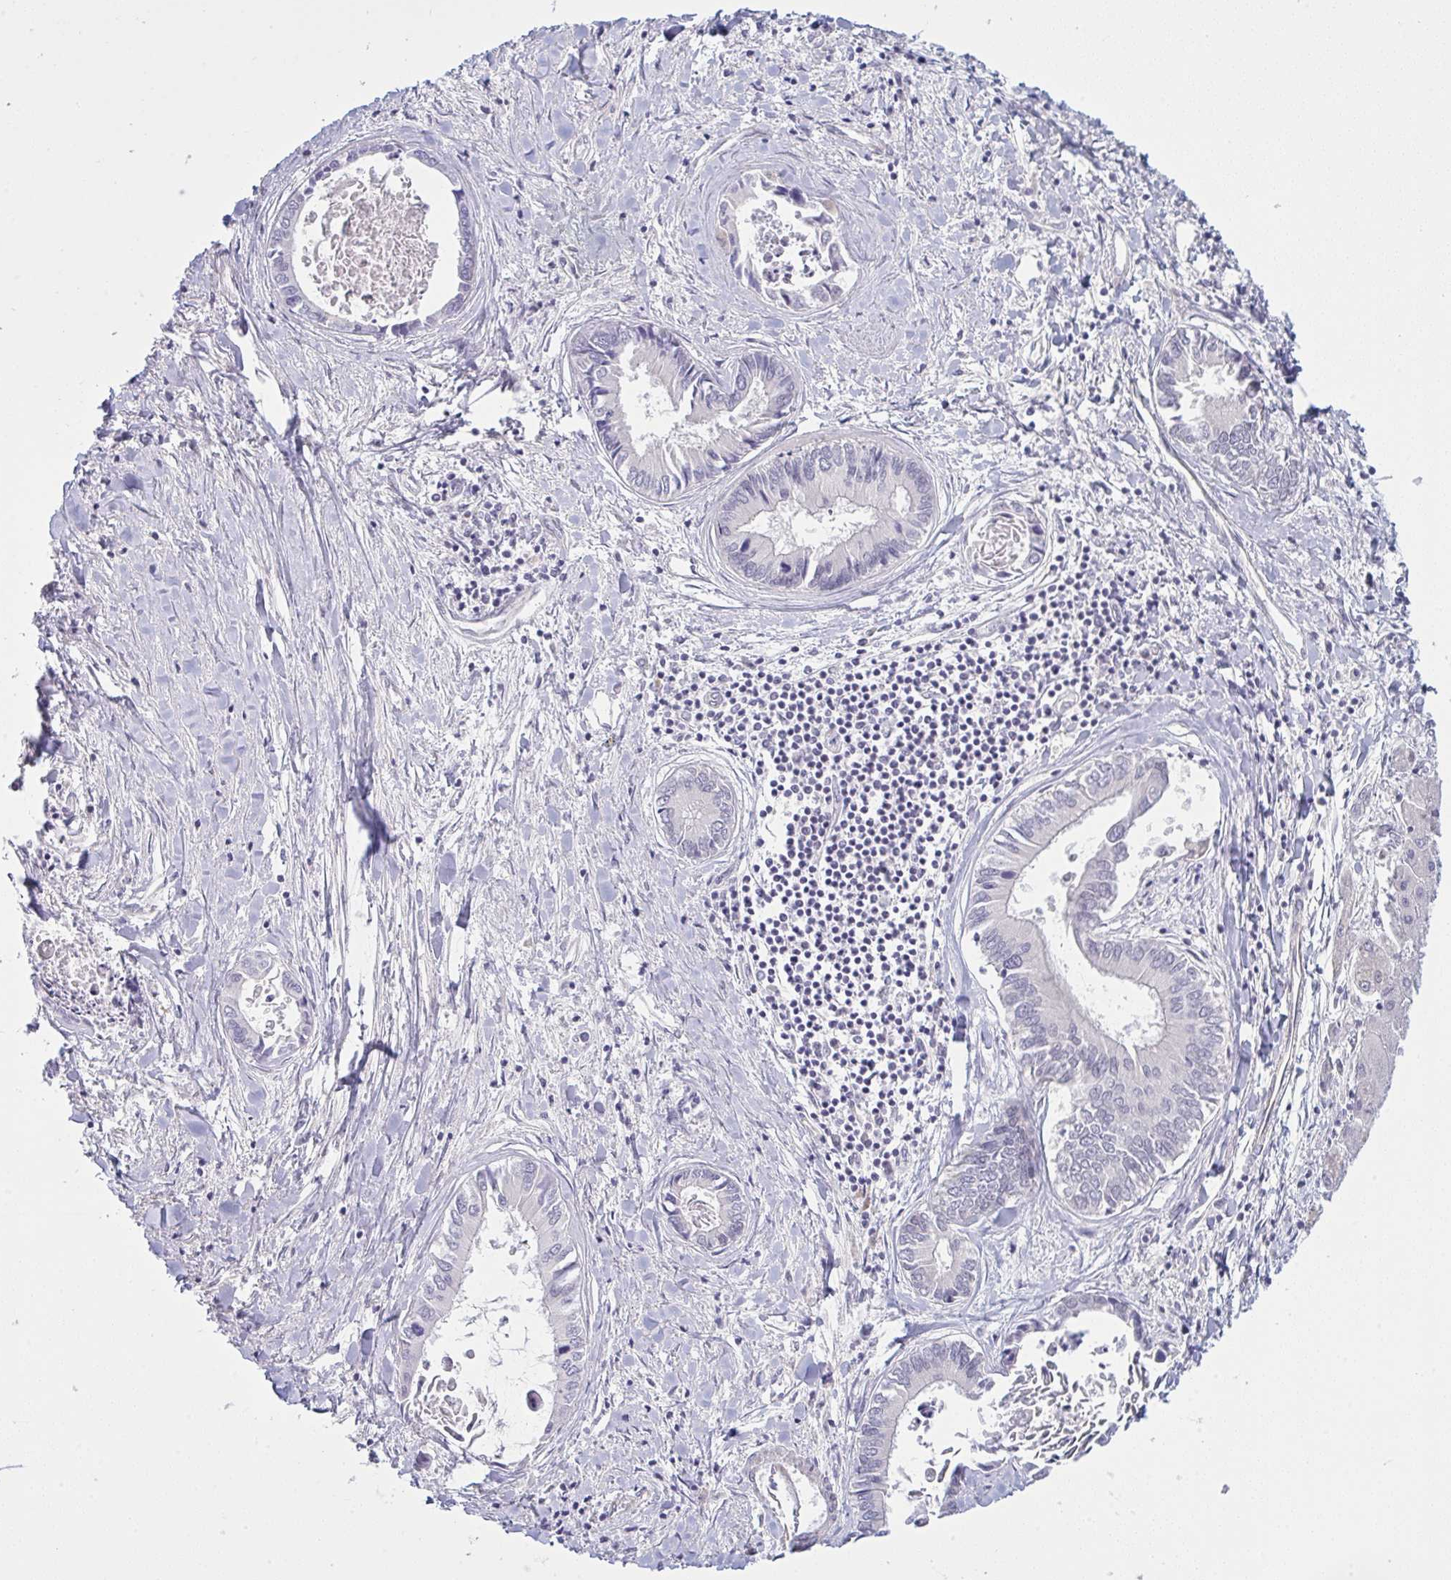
{"staining": {"intensity": "negative", "quantity": "none", "location": "none"}, "tissue": "liver cancer", "cell_type": "Tumor cells", "image_type": "cancer", "snomed": [{"axis": "morphology", "description": "Cholangiocarcinoma"}, {"axis": "topography", "description": "Liver"}], "caption": "Liver cholangiocarcinoma was stained to show a protein in brown. There is no significant positivity in tumor cells.", "gene": "DCBLD1", "patient": {"sex": "male", "age": 66}}